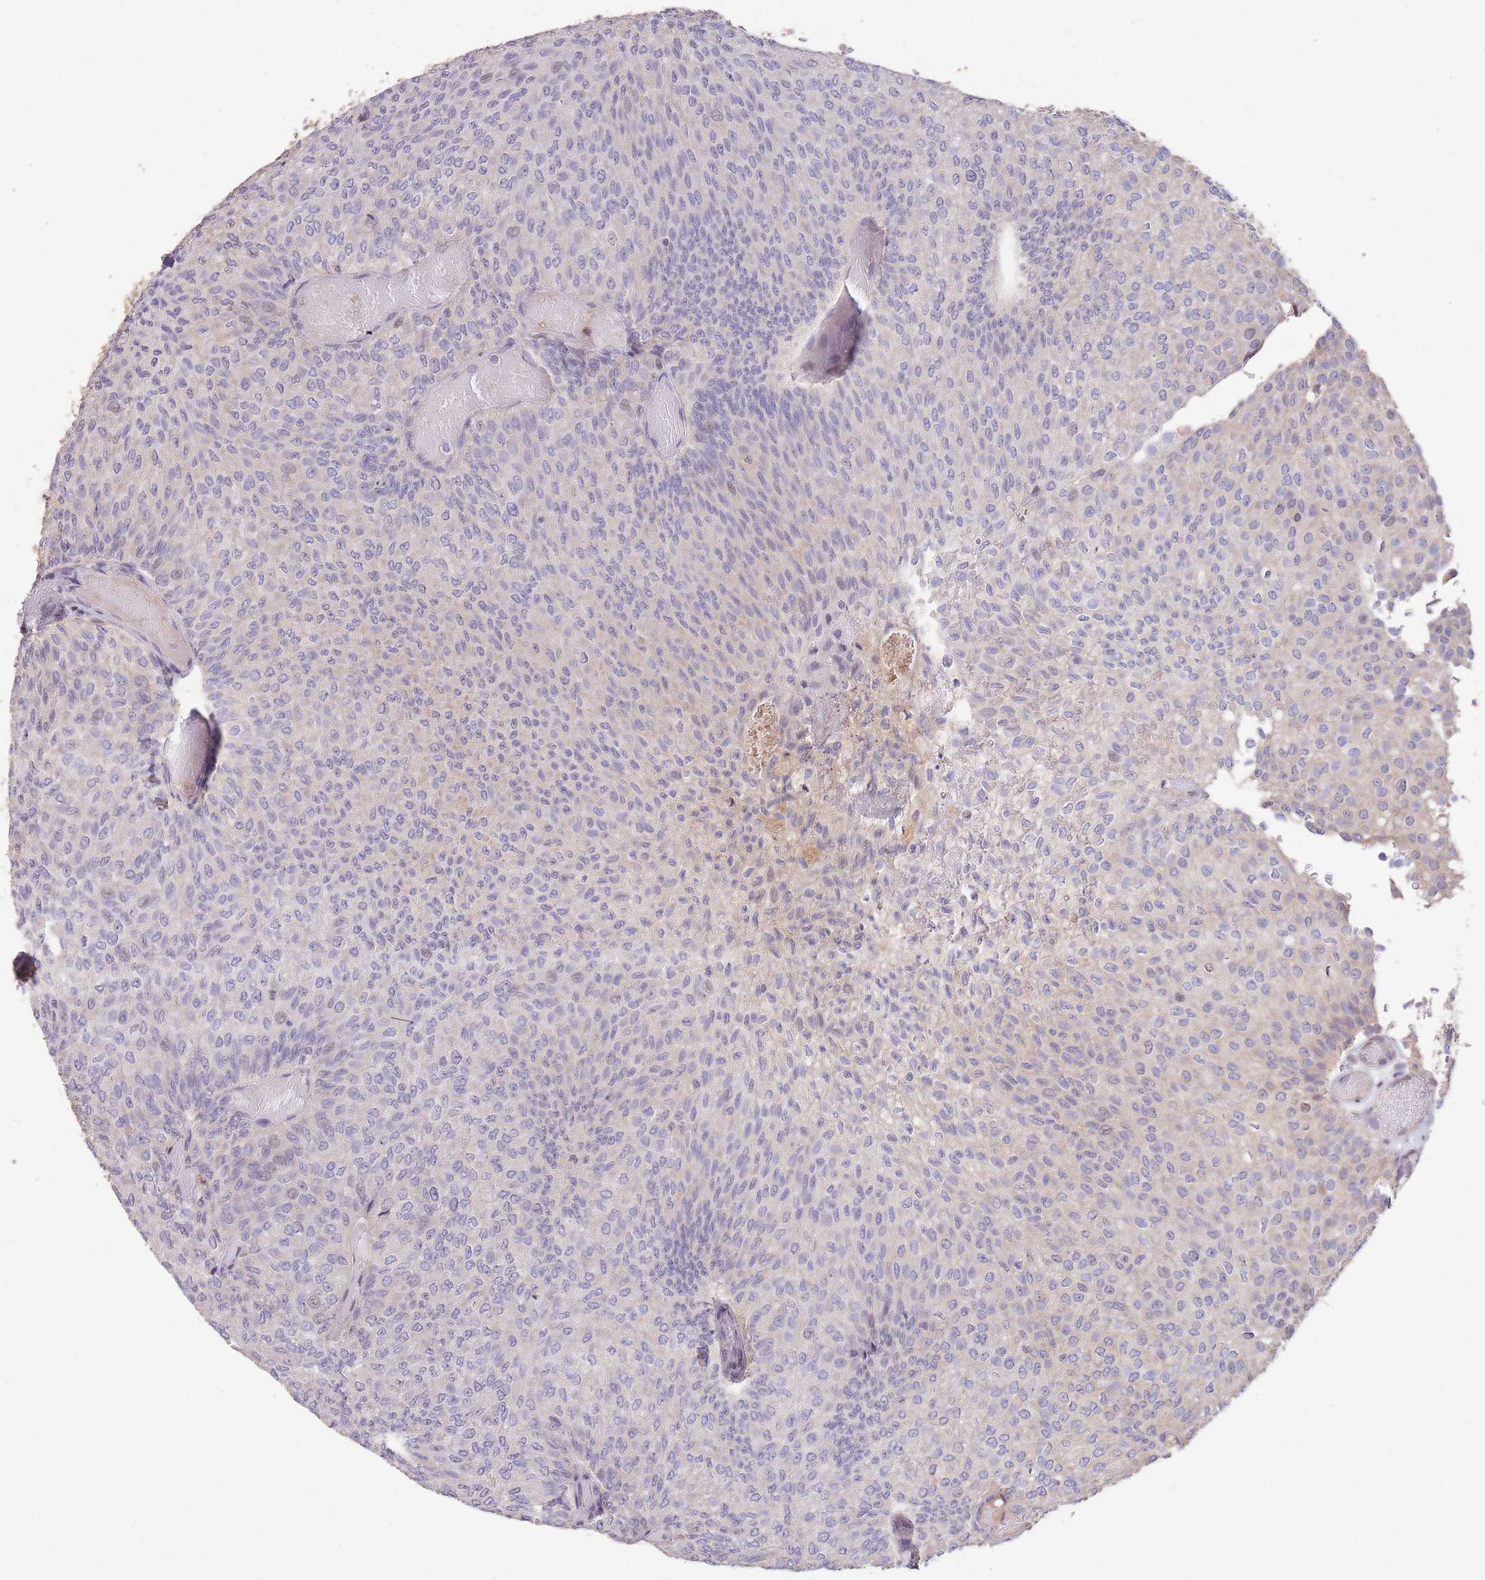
{"staining": {"intensity": "negative", "quantity": "none", "location": "none"}, "tissue": "urothelial cancer", "cell_type": "Tumor cells", "image_type": "cancer", "snomed": [{"axis": "morphology", "description": "Urothelial carcinoma, Low grade"}, {"axis": "topography", "description": "Urinary bladder"}], "caption": "Immunohistochemistry of urothelial cancer shows no expression in tumor cells.", "gene": "RGS14", "patient": {"sex": "male", "age": 78}}